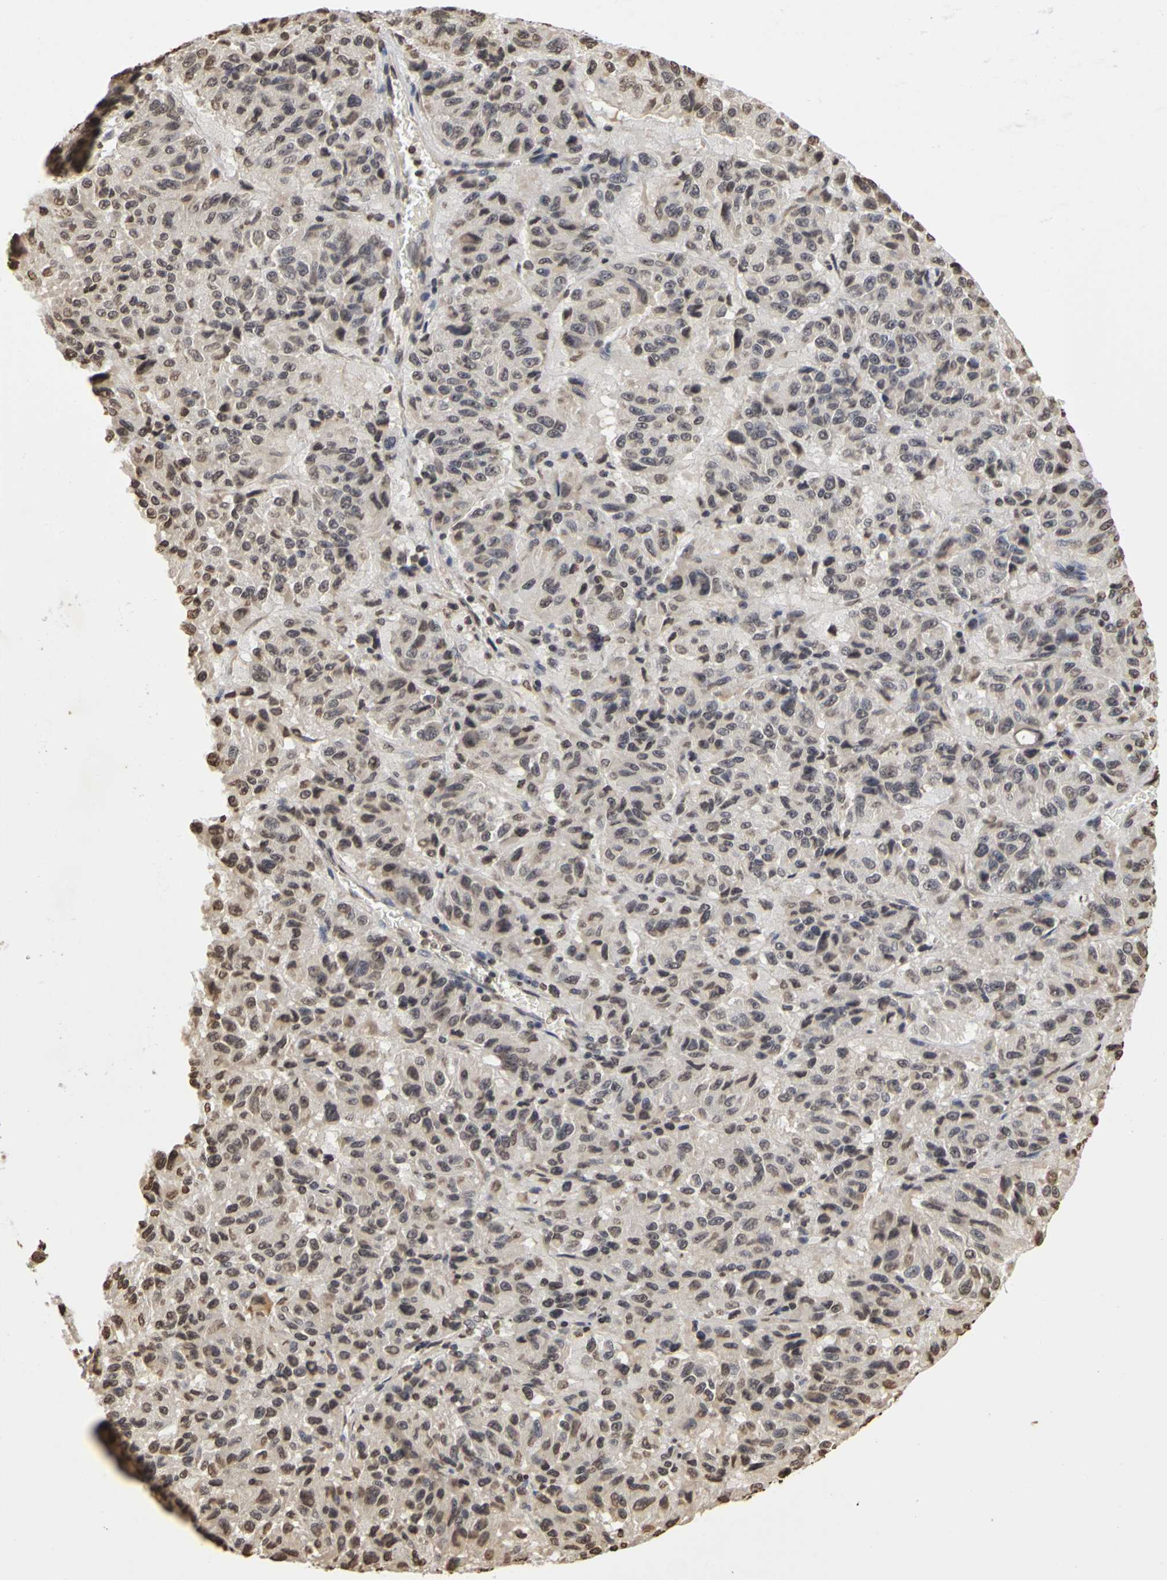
{"staining": {"intensity": "weak", "quantity": "25%-75%", "location": "nuclear"}, "tissue": "melanoma", "cell_type": "Tumor cells", "image_type": "cancer", "snomed": [{"axis": "morphology", "description": "Malignant melanoma, Metastatic site"}, {"axis": "topography", "description": "Lung"}], "caption": "Weak nuclear positivity is appreciated in approximately 25%-75% of tumor cells in malignant melanoma (metastatic site). (Stains: DAB in brown, nuclei in blue, Microscopy: brightfield microscopy at high magnification).", "gene": "ERCC2", "patient": {"sex": "male", "age": 64}}